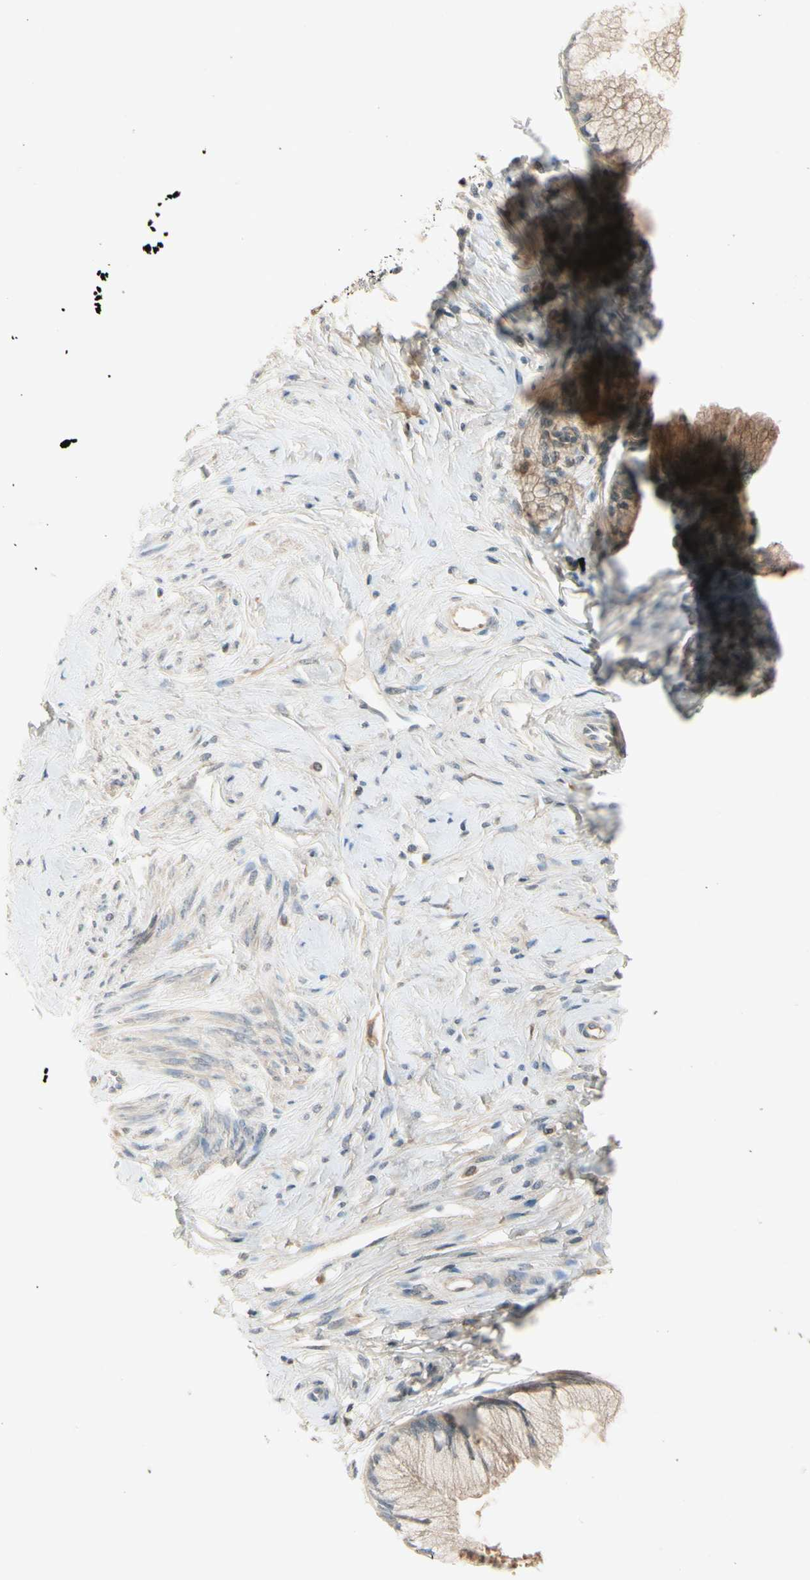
{"staining": {"intensity": "weak", "quantity": ">75%", "location": "cytoplasmic/membranous"}, "tissue": "cervix", "cell_type": "Glandular cells", "image_type": "normal", "snomed": [{"axis": "morphology", "description": "Normal tissue, NOS"}, {"axis": "topography", "description": "Cervix"}], "caption": "Immunohistochemical staining of benign human cervix shows low levels of weak cytoplasmic/membranous positivity in about >75% of glandular cells.", "gene": "CCL4", "patient": {"sex": "female", "age": 39}}